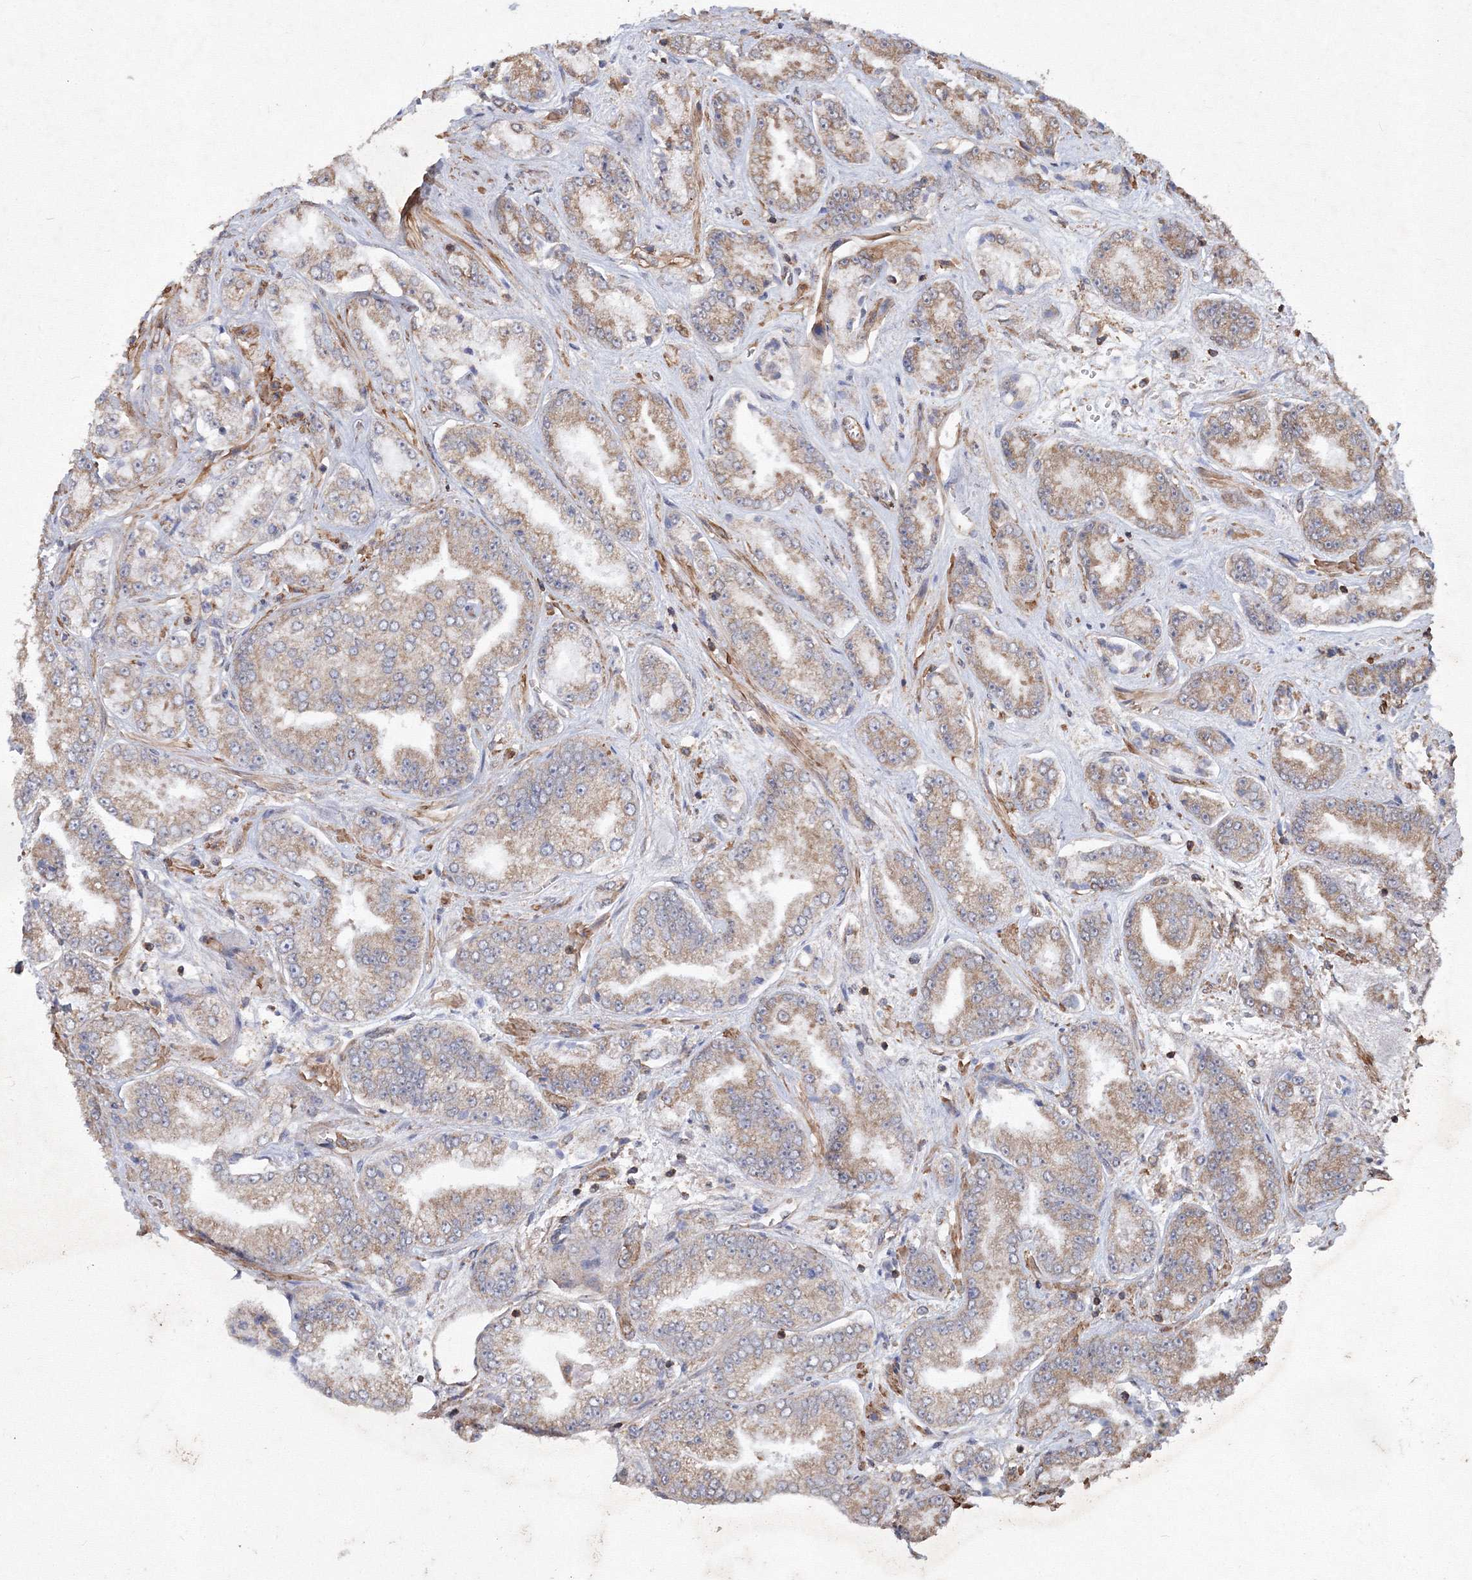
{"staining": {"intensity": "weak", "quantity": ">75%", "location": "cytoplasmic/membranous"}, "tissue": "prostate cancer", "cell_type": "Tumor cells", "image_type": "cancer", "snomed": [{"axis": "morphology", "description": "Adenocarcinoma, High grade"}, {"axis": "topography", "description": "Prostate"}], "caption": "Protein expression analysis of prostate cancer (high-grade adenocarcinoma) demonstrates weak cytoplasmic/membranous expression in about >75% of tumor cells. Immunohistochemistry (ihc) stains the protein in brown and the nuclei are stained blue.", "gene": "TMEM139", "patient": {"sex": "male", "age": 71}}